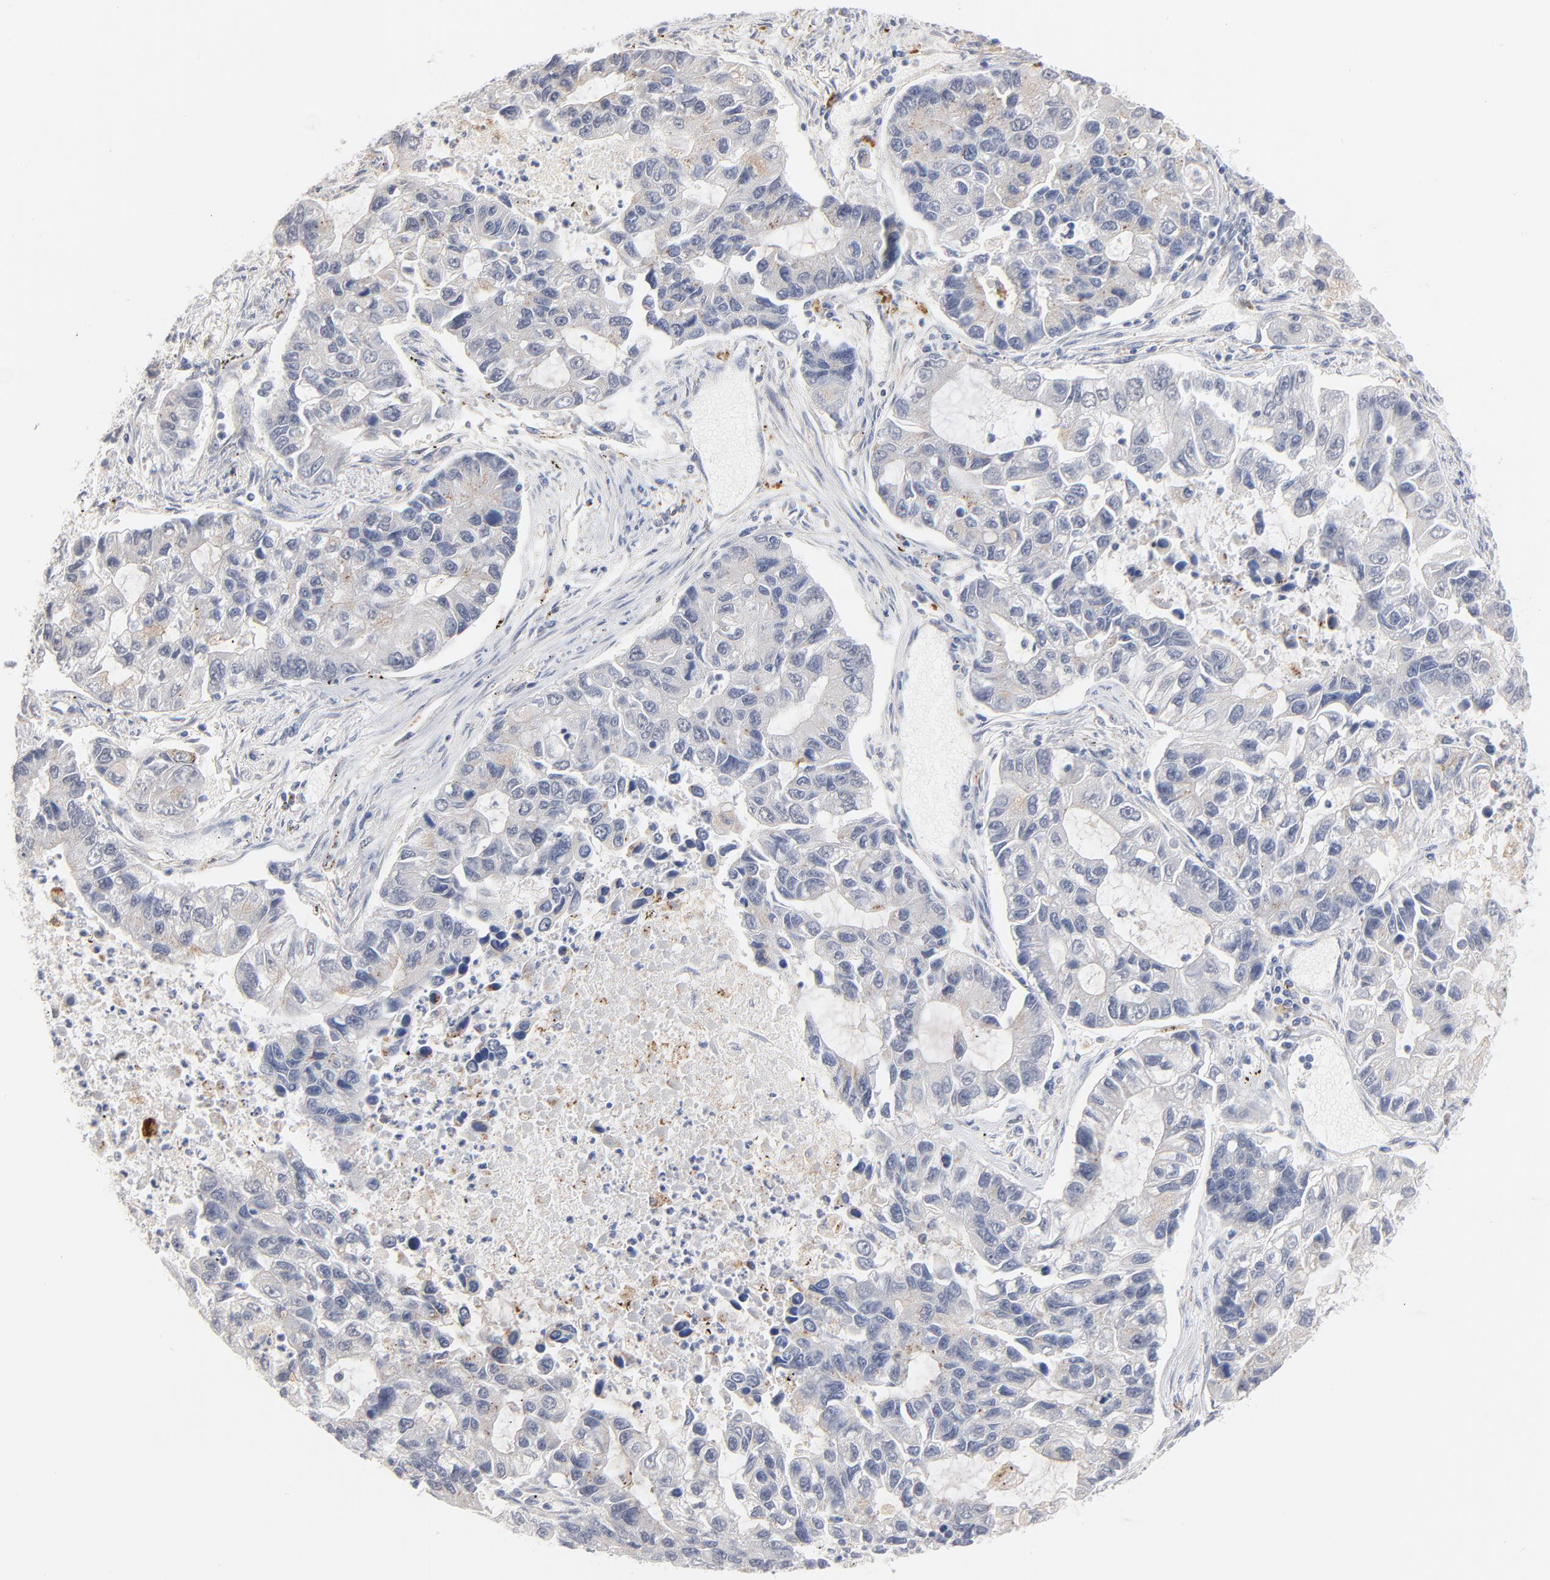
{"staining": {"intensity": "weak", "quantity": "<25%", "location": "cytoplasmic/membranous"}, "tissue": "lung cancer", "cell_type": "Tumor cells", "image_type": "cancer", "snomed": [{"axis": "morphology", "description": "Adenocarcinoma, NOS"}, {"axis": "topography", "description": "Lung"}], "caption": "Immunohistochemical staining of human adenocarcinoma (lung) exhibits no significant positivity in tumor cells.", "gene": "LTBP2", "patient": {"sex": "female", "age": 51}}